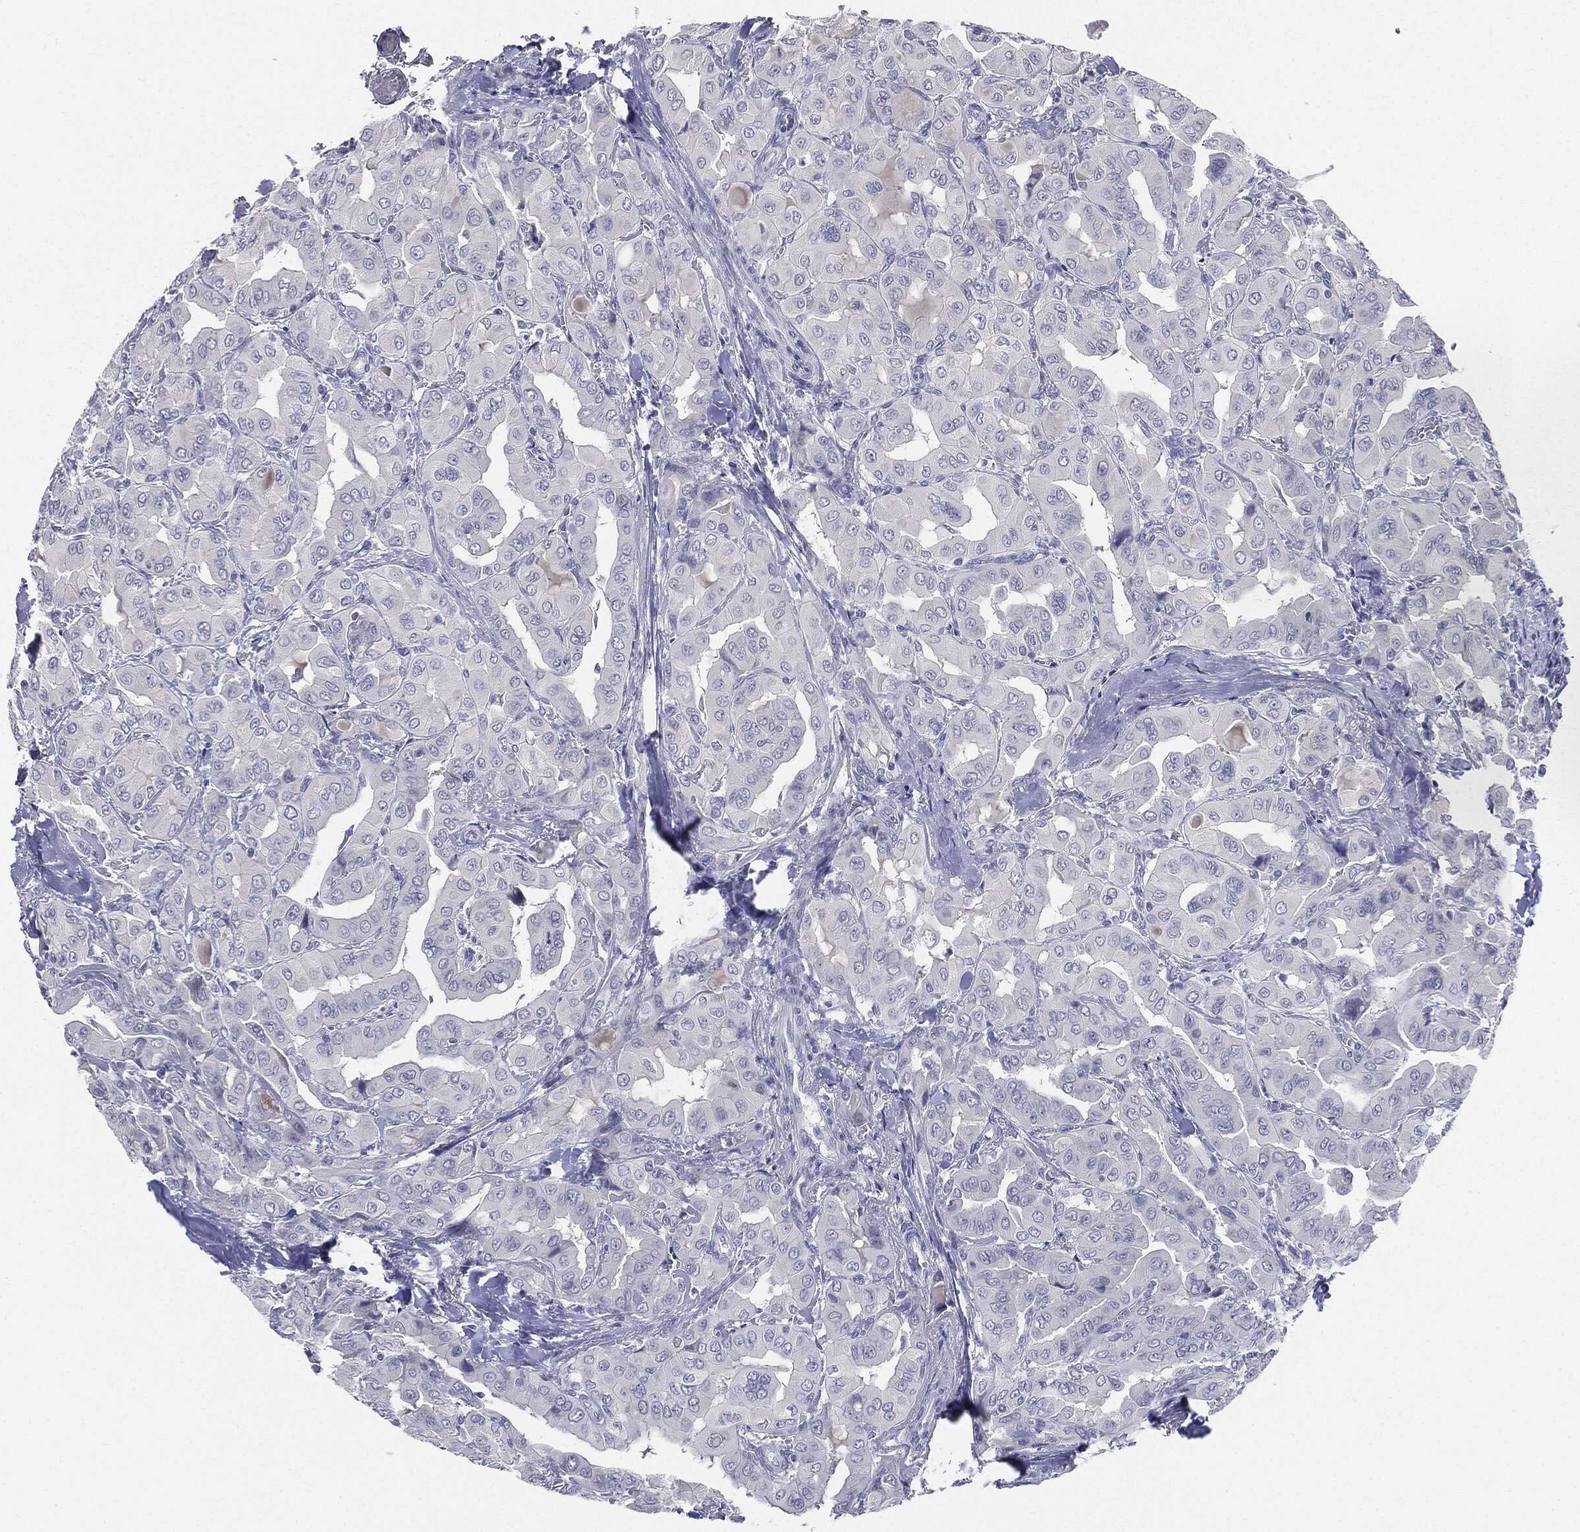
{"staining": {"intensity": "negative", "quantity": "none", "location": "none"}, "tissue": "thyroid cancer", "cell_type": "Tumor cells", "image_type": "cancer", "snomed": [{"axis": "morphology", "description": "Normal tissue, NOS"}, {"axis": "morphology", "description": "Papillary adenocarcinoma, NOS"}, {"axis": "topography", "description": "Thyroid gland"}], "caption": "This is an immunohistochemistry (IHC) histopathology image of thyroid cancer (papillary adenocarcinoma). There is no positivity in tumor cells.", "gene": "CGB1", "patient": {"sex": "female", "age": 66}}